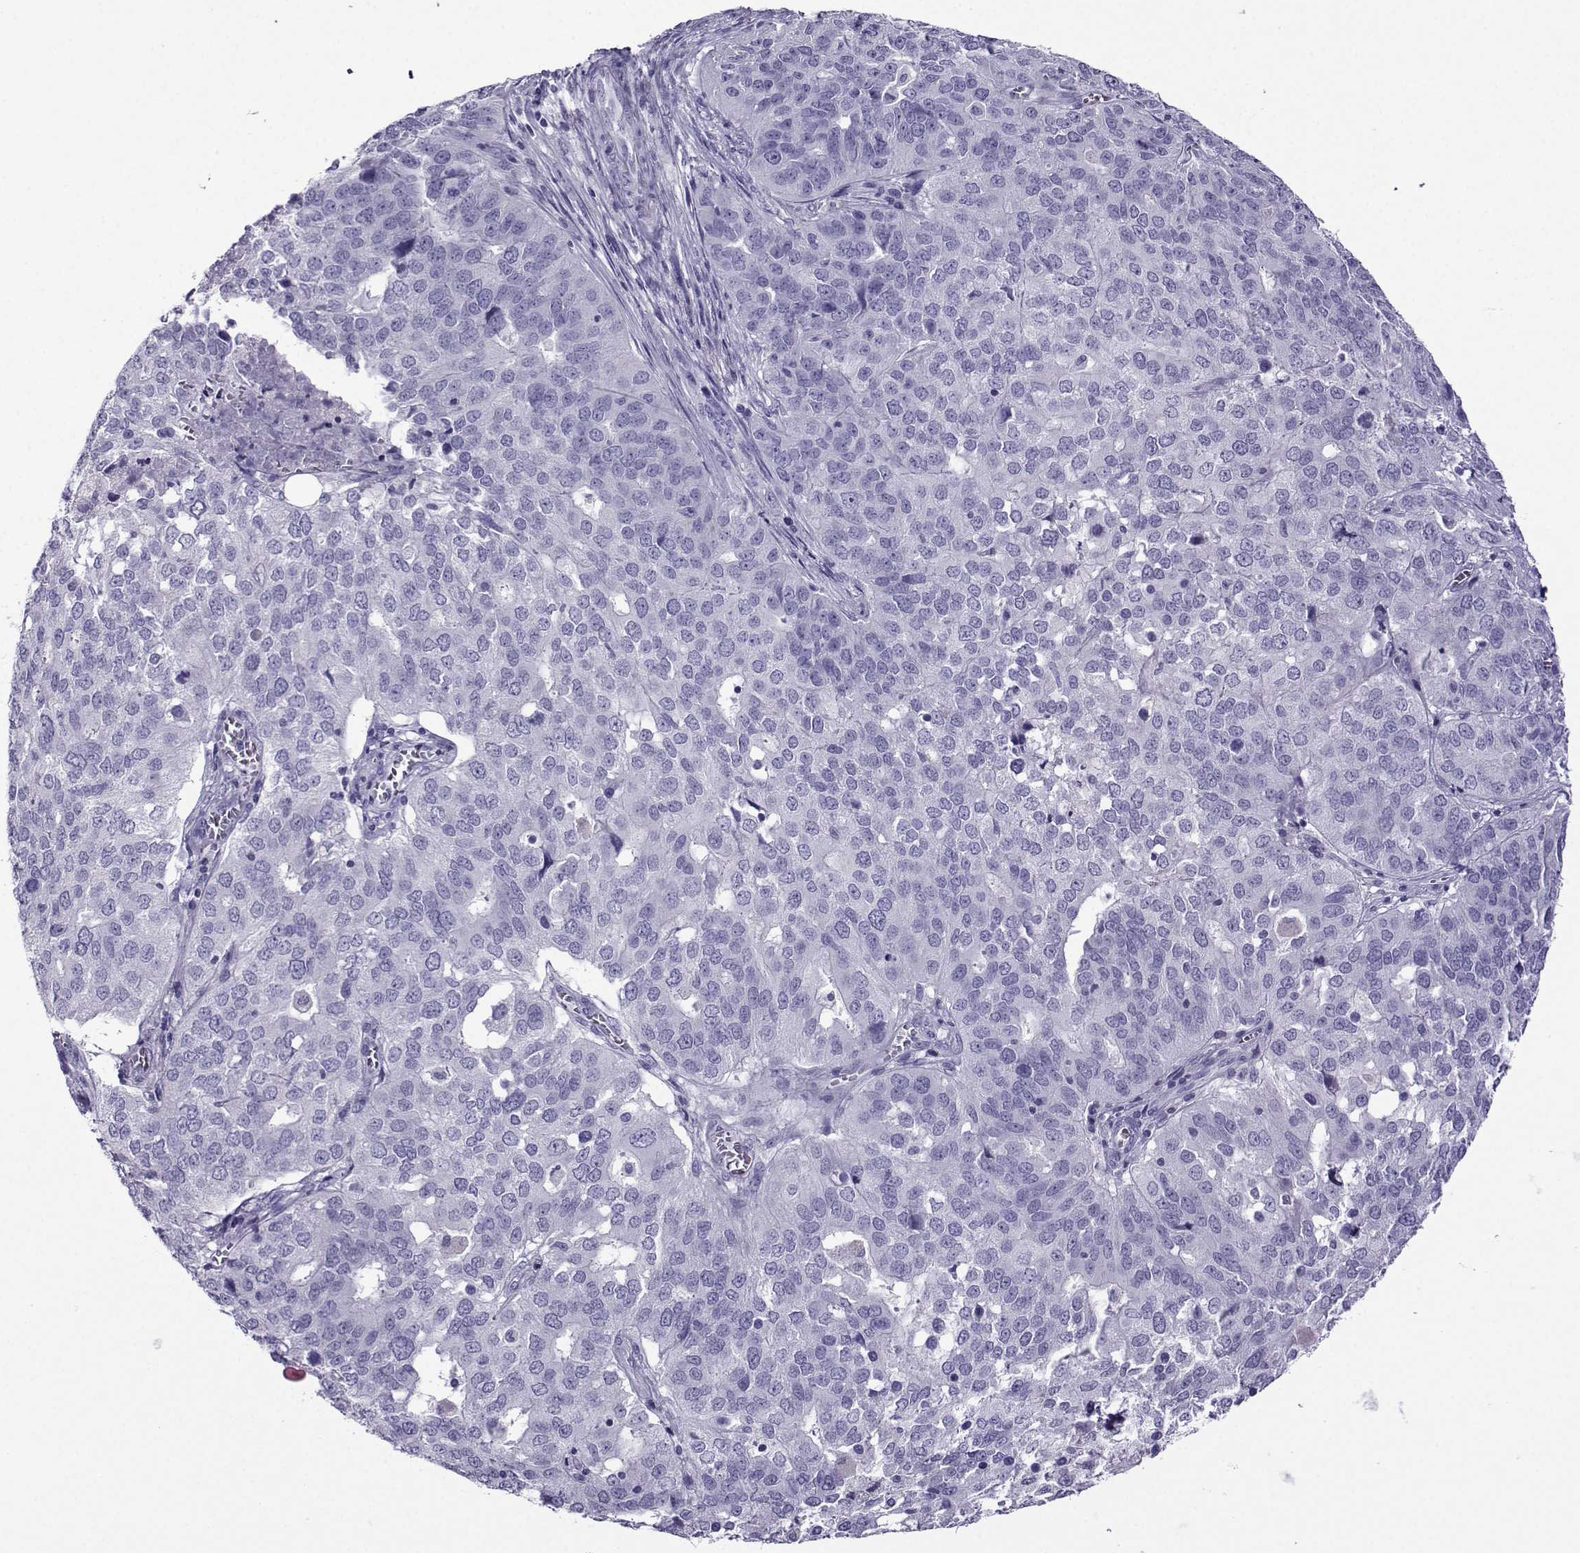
{"staining": {"intensity": "negative", "quantity": "none", "location": "none"}, "tissue": "ovarian cancer", "cell_type": "Tumor cells", "image_type": "cancer", "snomed": [{"axis": "morphology", "description": "Carcinoma, endometroid"}, {"axis": "topography", "description": "Soft tissue"}, {"axis": "topography", "description": "Ovary"}], "caption": "There is no significant staining in tumor cells of endometroid carcinoma (ovarian).", "gene": "CRYBB1", "patient": {"sex": "female", "age": 52}}